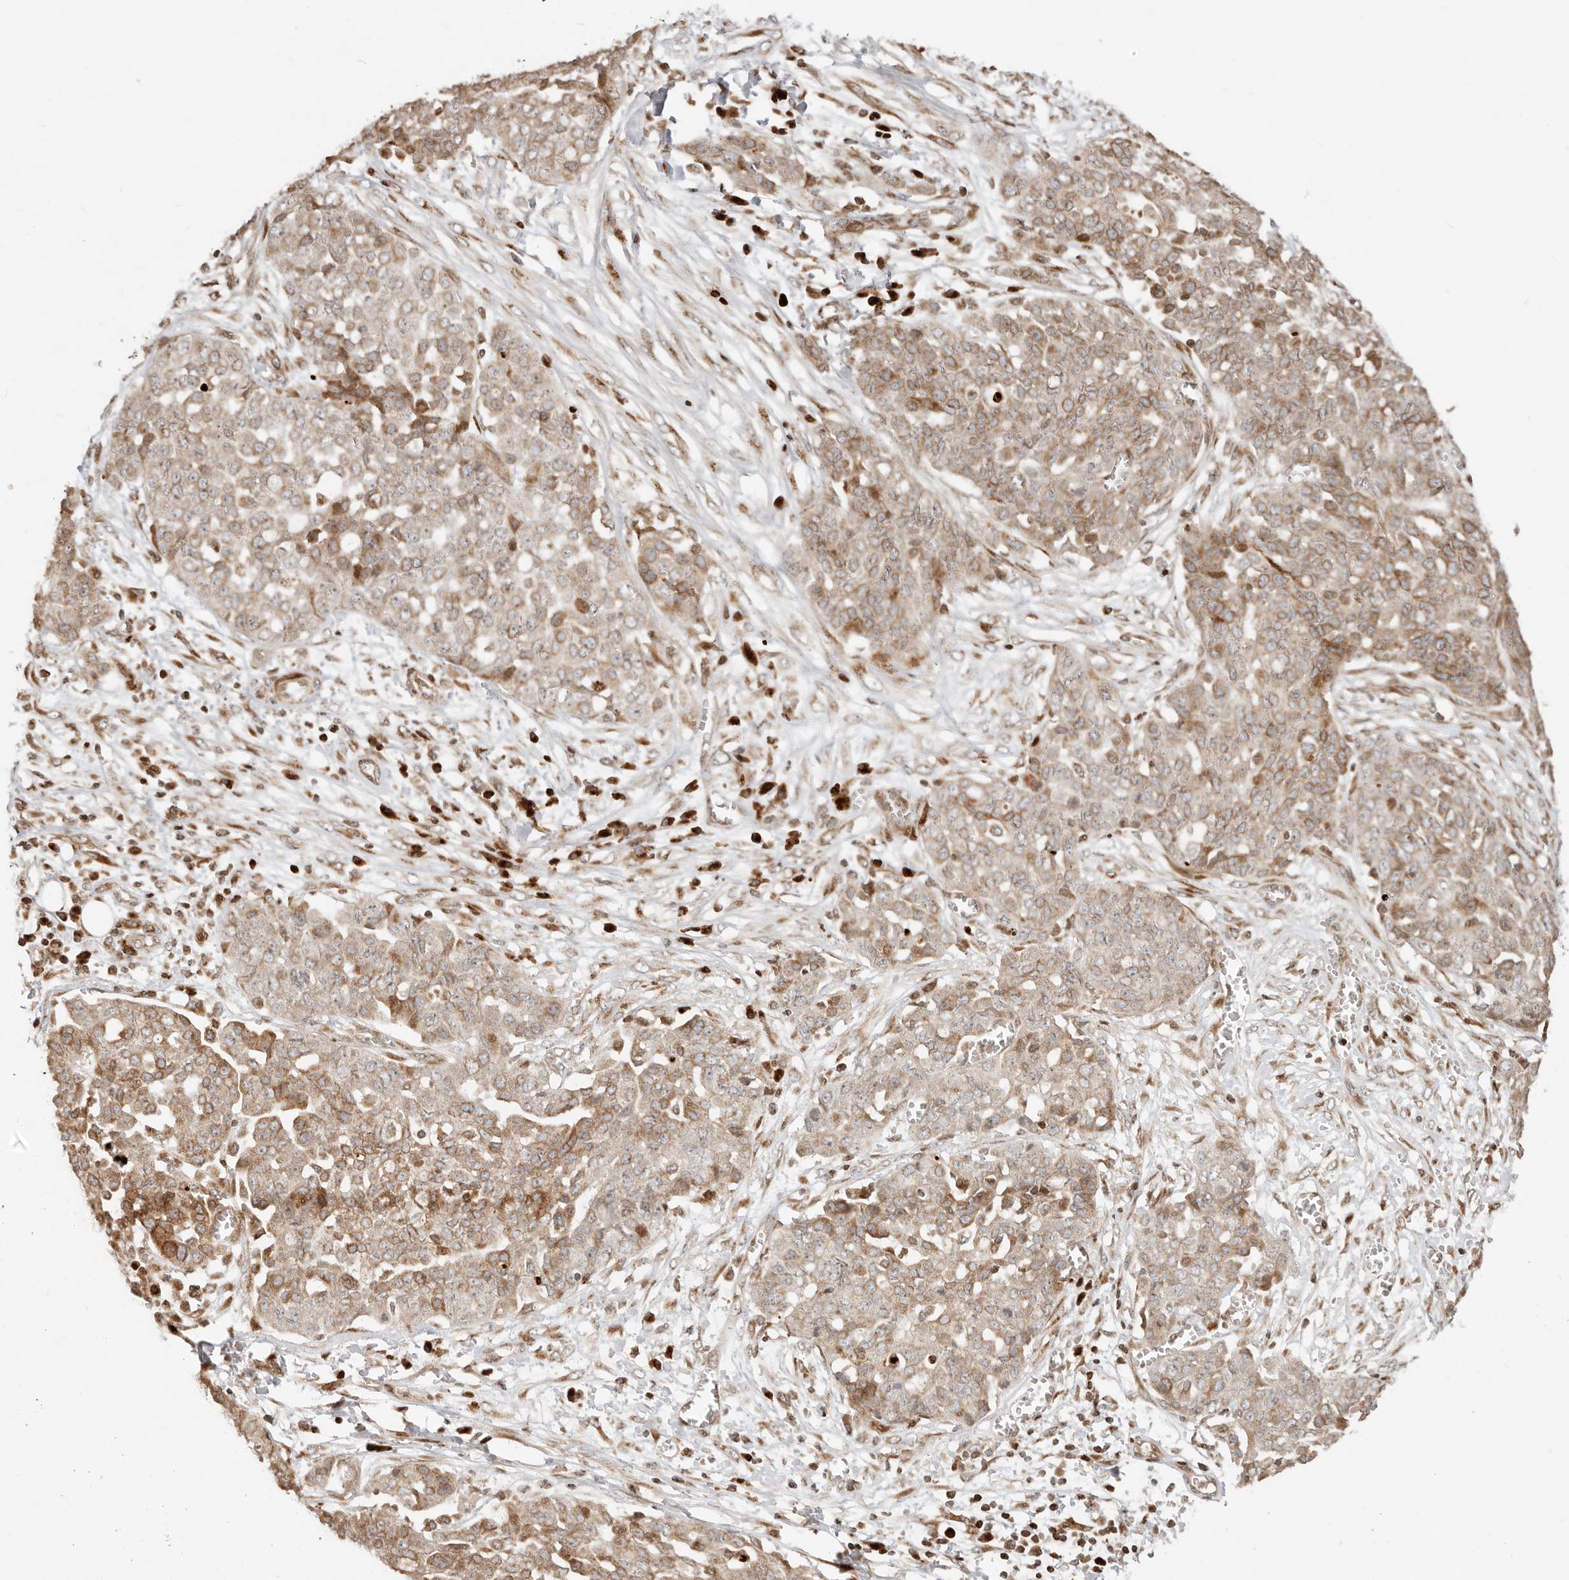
{"staining": {"intensity": "moderate", "quantity": ">75%", "location": "cytoplasmic/membranous"}, "tissue": "ovarian cancer", "cell_type": "Tumor cells", "image_type": "cancer", "snomed": [{"axis": "morphology", "description": "Cystadenocarcinoma, serous, NOS"}, {"axis": "topography", "description": "Soft tissue"}, {"axis": "topography", "description": "Ovary"}], "caption": "This is a micrograph of immunohistochemistry (IHC) staining of ovarian cancer (serous cystadenocarcinoma), which shows moderate positivity in the cytoplasmic/membranous of tumor cells.", "gene": "TRIM4", "patient": {"sex": "female", "age": 57}}